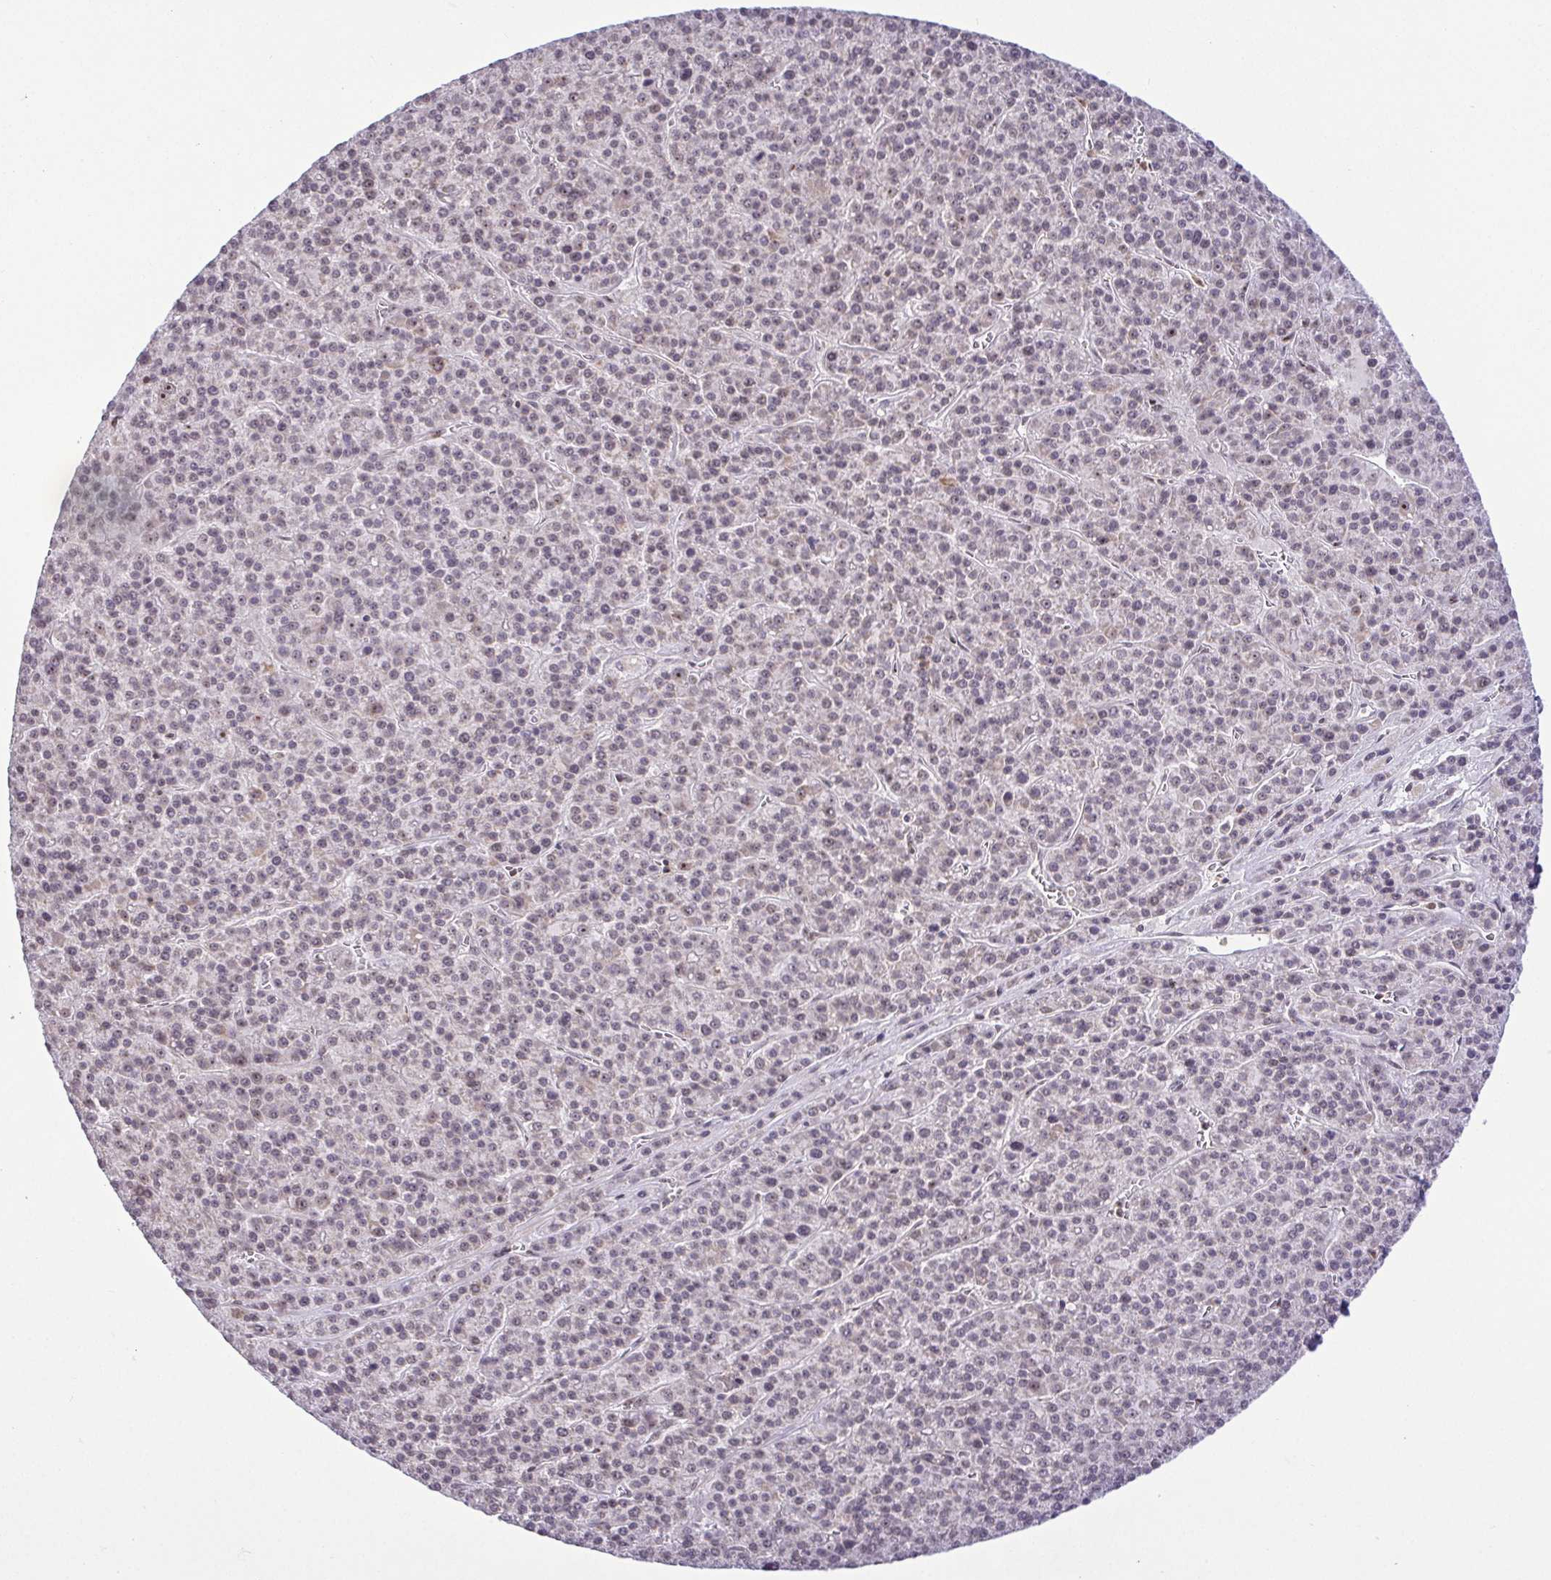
{"staining": {"intensity": "negative", "quantity": "none", "location": "none"}, "tissue": "liver cancer", "cell_type": "Tumor cells", "image_type": "cancer", "snomed": [{"axis": "morphology", "description": "Carcinoma, Hepatocellular, NOS"}, {"axis": "topography", "description": "Liver"}], "caption": "Human liver hepatocellular carcinoma stained for a protein using immunohistochemistry (IHC) reveals no expression in tumor cells.", "gene": "RSL24D1", "patient": {"sex": "female", "age": 58}}